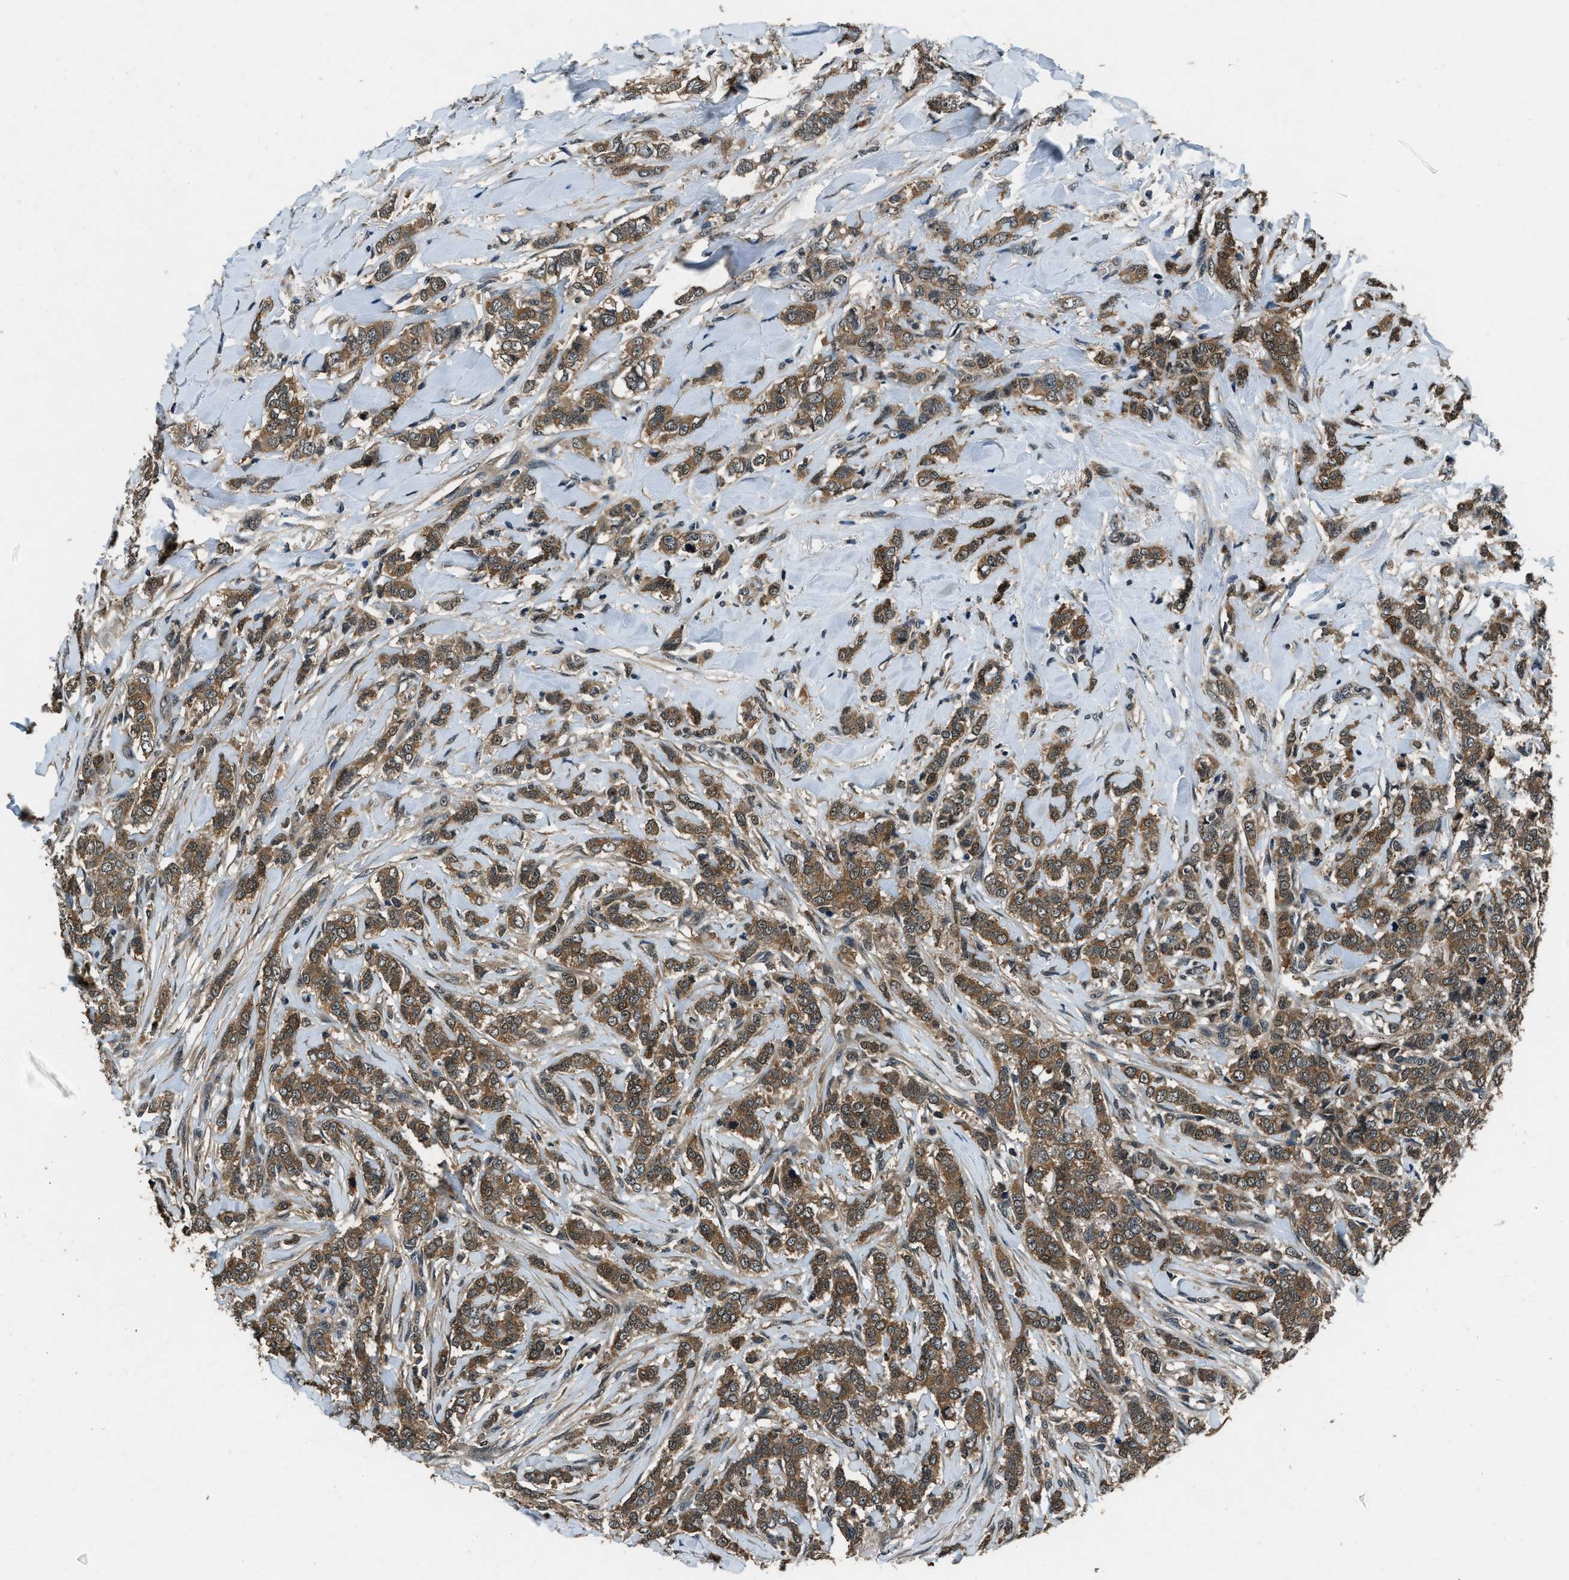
{"staining": {"intensity": "moderate", "quantity": ">75%", "location": "cytoplasmic/membranous"}, "tissue": "breast cancer", "cell_type": "Tumor cells", "image_type": "cancer", "snomed": [{"axis": "morphology", "description": "Lobular carcinoma"}, {"axis": "topography", "description": "Skin"}, {"axis": "topography", "description": "Breast"}], "caption": "Immunohistochemistry (IHC) histopathology image of human lobular carcinoma (breast) stained for a protein (brown), which exhibits medium levels of moderate cytoplasmic/membranous staining in approximately >75% of tumor cells.", "gene": "NUDCD3", "patient": {"sex": "female", "age": 46}}